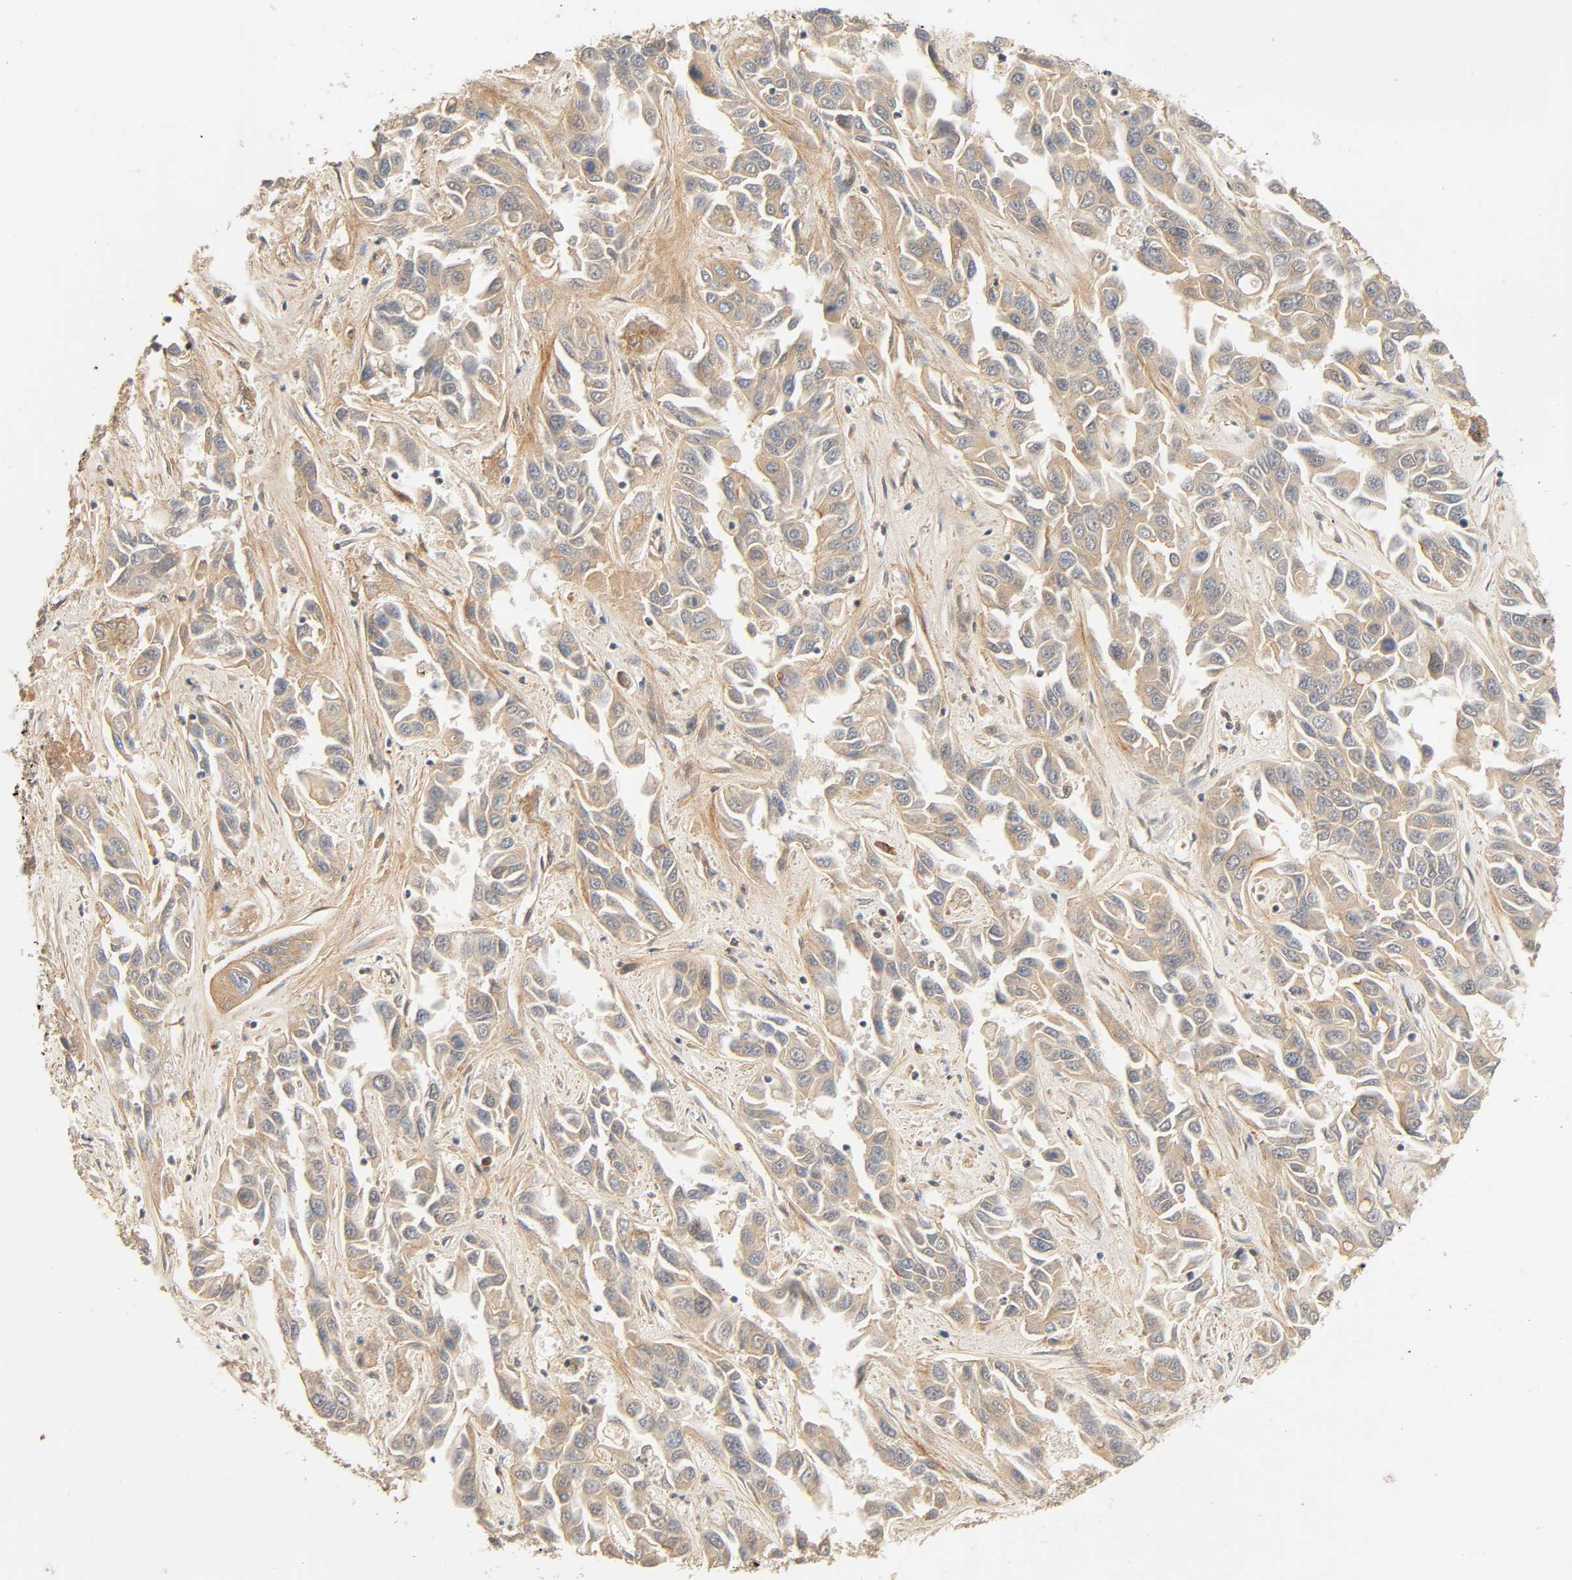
{"staining": {"intensity": "moderate", "quantity": ">75%", "location": "cytoplasmic/membranous"}, "tissue": "liver cancer", "cell_type": "Tumor cells", "image_type": "cancer", "snomed": [{"axis": "morphology", "description": "Cholangiocarcinoma"}, {"axis": "topography", "description": "Liver"}], "caption": "High-power microscopy captured an immunohistochemistry histopathology image of cholangiocarcinoma (liver), revealing moderate cytoplasmic/membranous staining in about >75% of tumor cells. Nuclei are stained in blue.", "gene": "CACNA1G", "patient": {"sex": "female", "age": 52}}